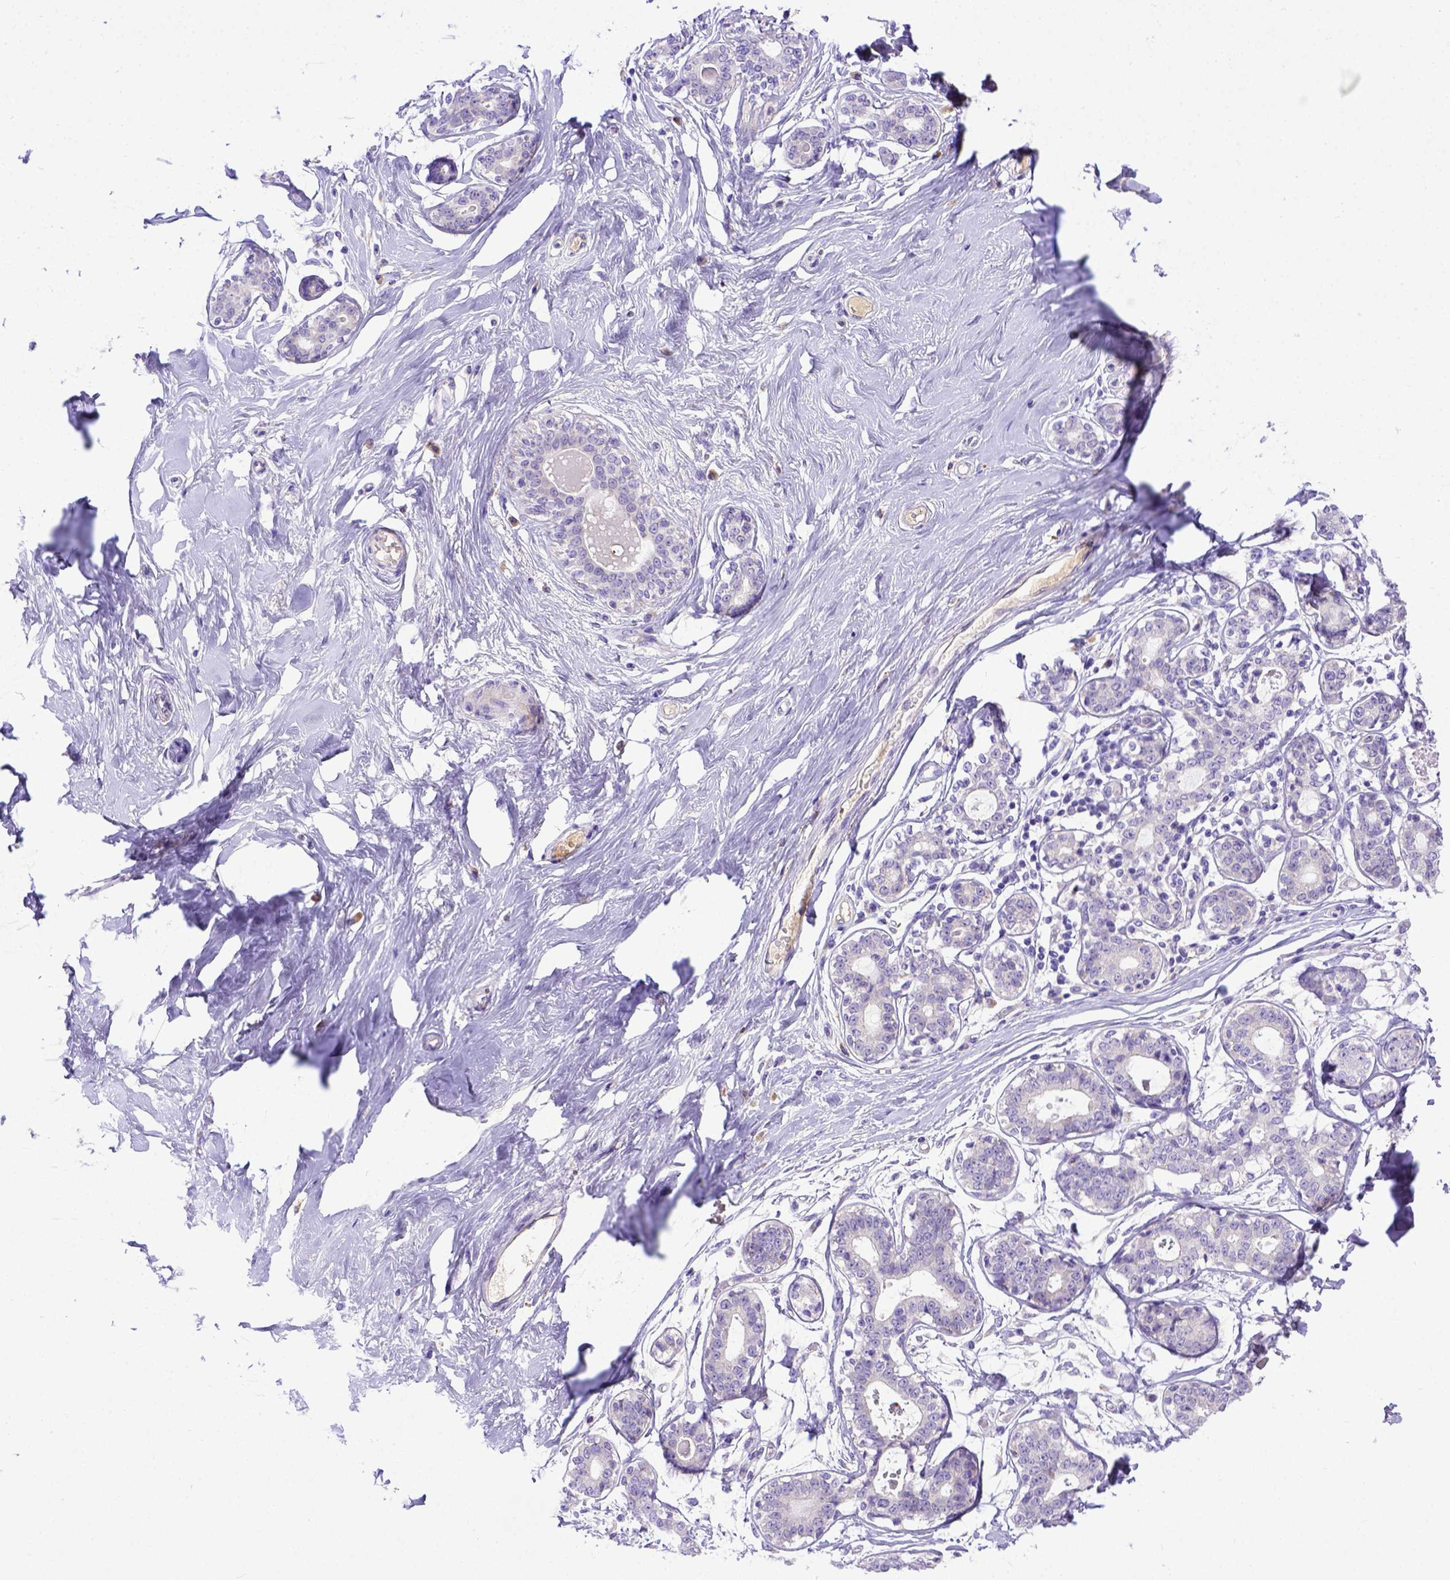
{"staining": {"intensity": "negative", "quantity": "none", "location": "none"}, "tissue": "breast", "cell_type": "Adipocytes", "image_type": "normal", "snomed": [{"axis": "morphology", "description": "Normal tissue, NOS"}, {"axis": "topography", "description": "Skin"}, {"axis": "topography", "description": "Breast"}], "caption": "This is a image of IHC staining of benign breast, which shows no positivity in adipocytes.", "gene": "CFAP300", "patient": {"sex": "female", "age": 43}}